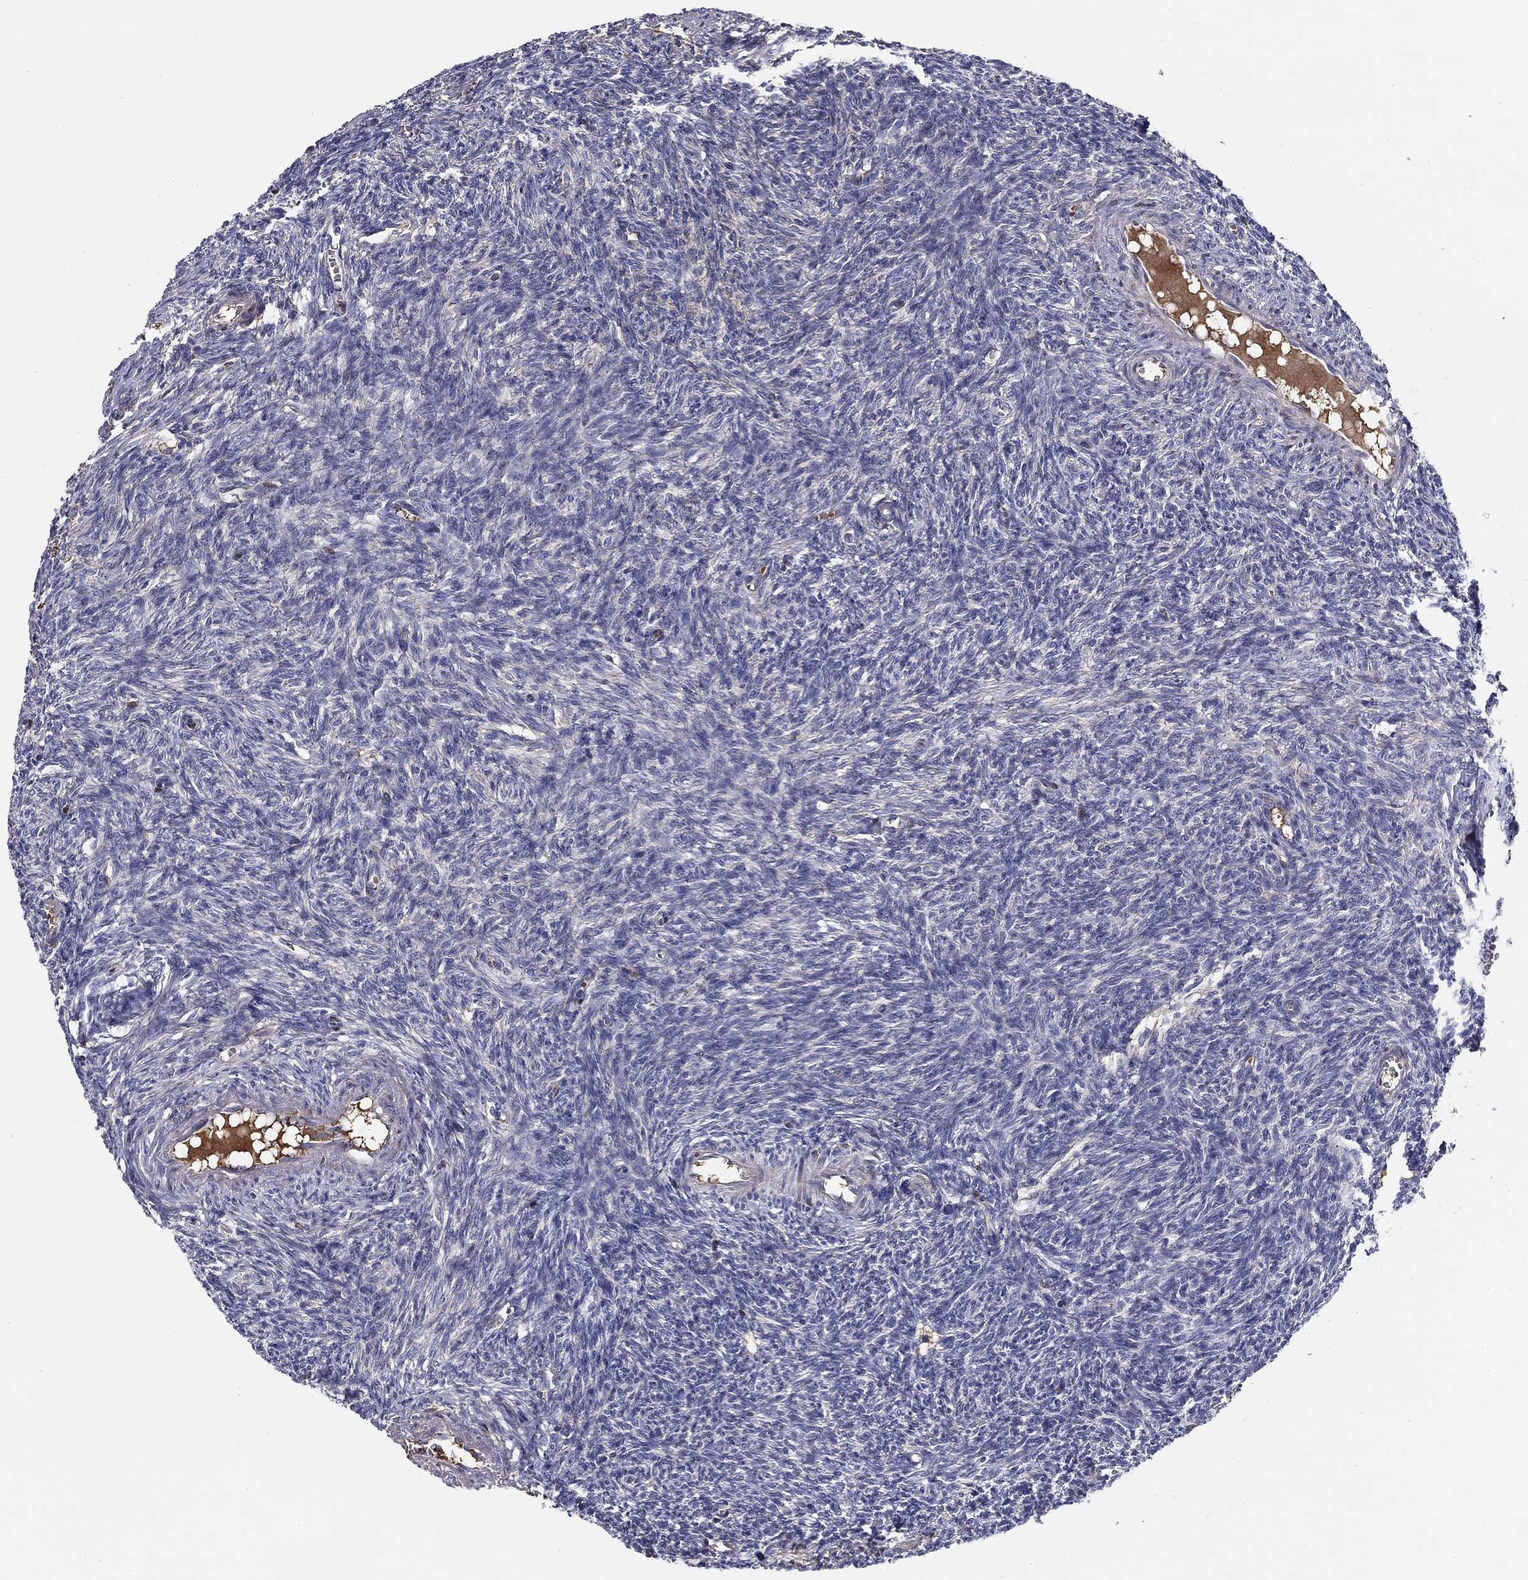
{"staining": {"intensity": "negative", "quantity": "none", "location": "none"}, "tissue": "ovary", "cell_type": "Ovarian stroma cells", "image_type": "normal", "snomed": [{"axis": "morphology", "description": "Normal tissue, NOS"}, {"axis": "topography", "description": "Ovary"}], "caption": "A high-resolution micrograph shows immunohistochemistry (IHC) staining of unremarkable ovary, which reveals no significant positivity in ovarian stroma cells. (DAB IHC with hematoxylin counter stain).", "gene": "CPLX4", "patient": {"sex": "female", "age": 27}}